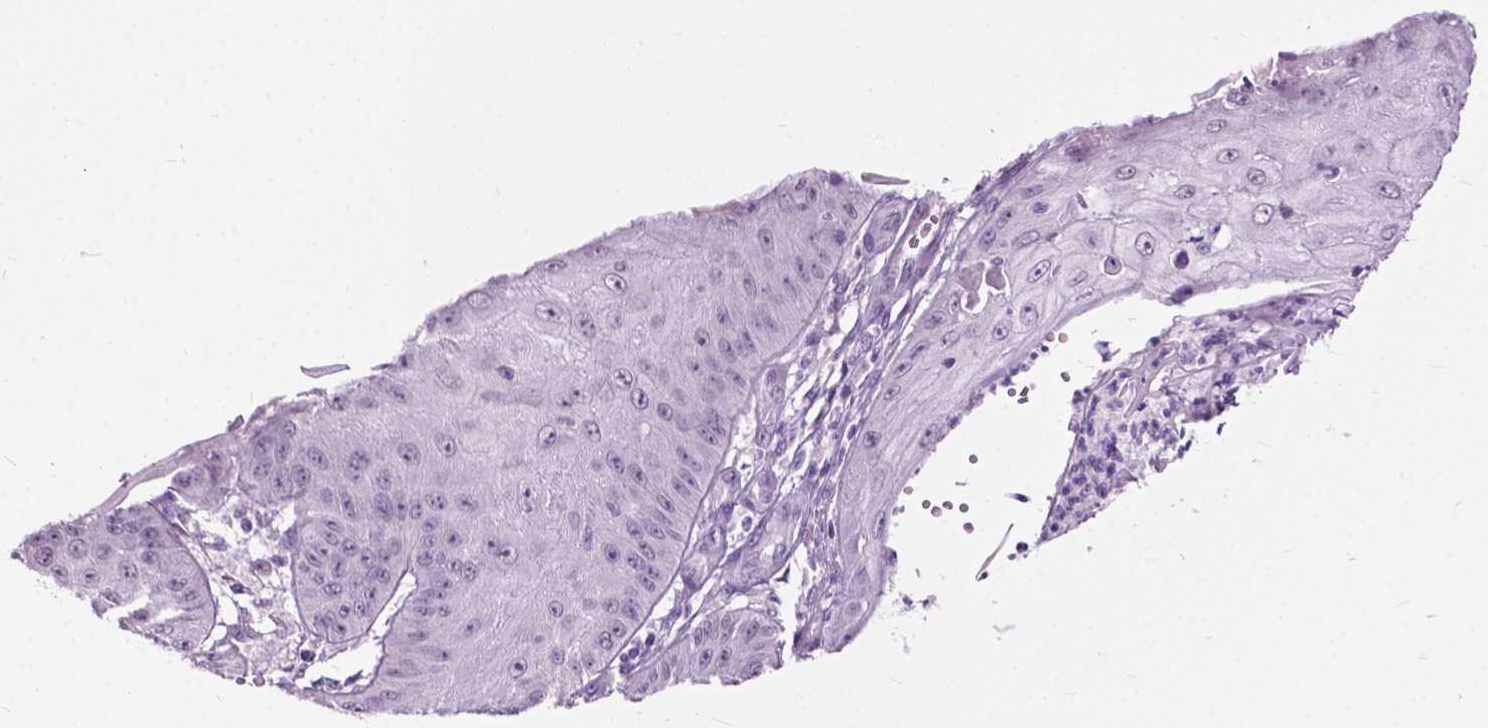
{"staining": {"intensity": "negative", "quantity": "none", "location": "none"}, "tissue": "skin cancer", "cell_type": "Tumor cells", "image_type": "cancer", "snomed": [{"axis": "morphology", "description": "Squamous cell carcinoma, NOS"}, {"axis": "topography", "description": "Skin"}], "caption": "A histopathology image of skin squamous cell carcinoma stained for a protein reveals no brown staining in tumor cells.", "gene": "GPR37L1", "patient": {"sex": "male", "age": 70}}